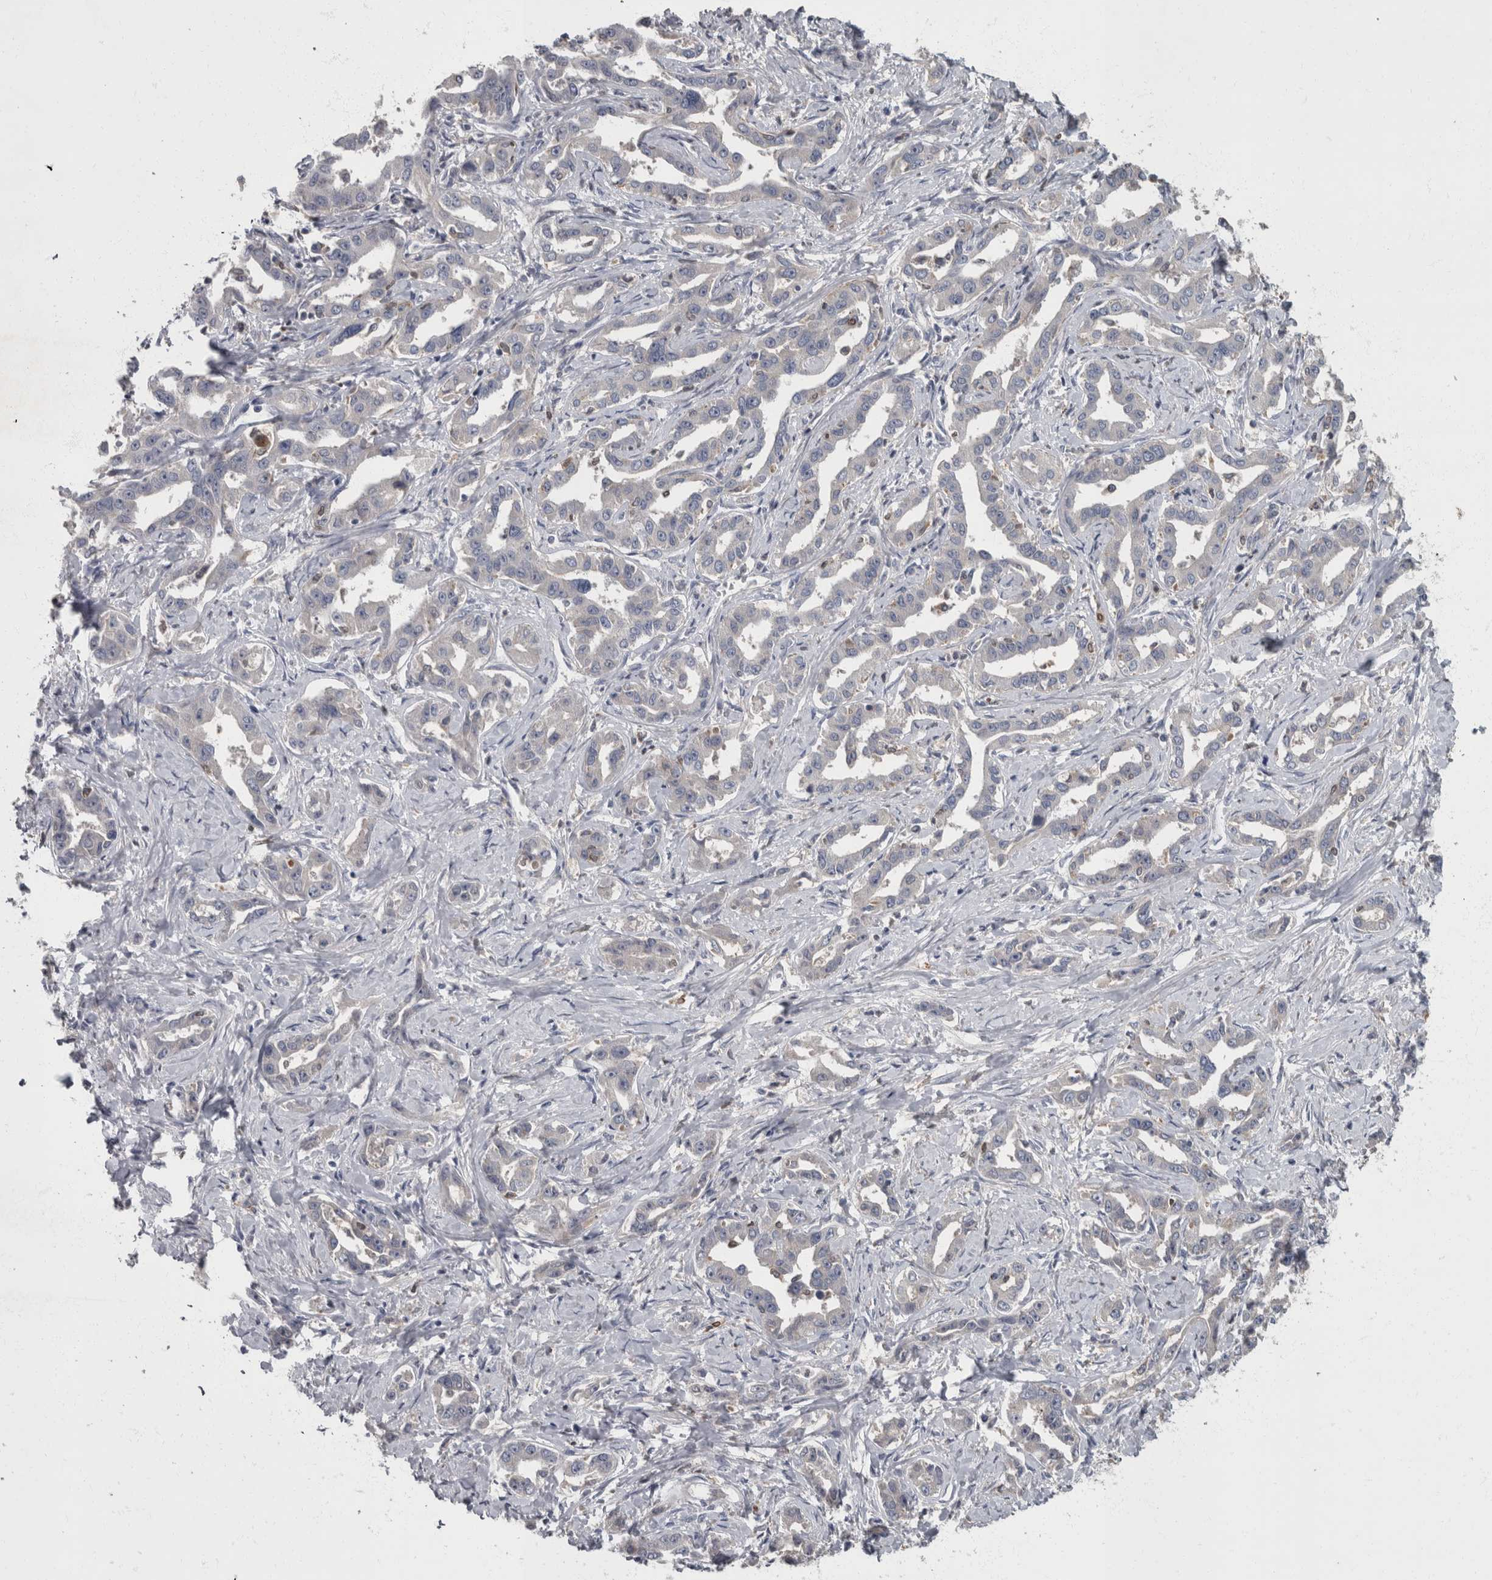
{"staining": {"intensity": "negative", "quantity": "none", "location": "none"}, "tissue": "liver cancer", "cell_type": "Tumor cells", "image_type": "cancer", "snomed": [{"axis": "morphology", "description": "Cholangiocarcinoma"}, {"axis": "topography", "description": "Liver"}], "caption": "Photomicrograph shows no significant protein positivity in tumor cells of cholangiocarcinoma (liver).", "gene": "PPP1R3C", "patient": {"sex": "male", "age": 59}}